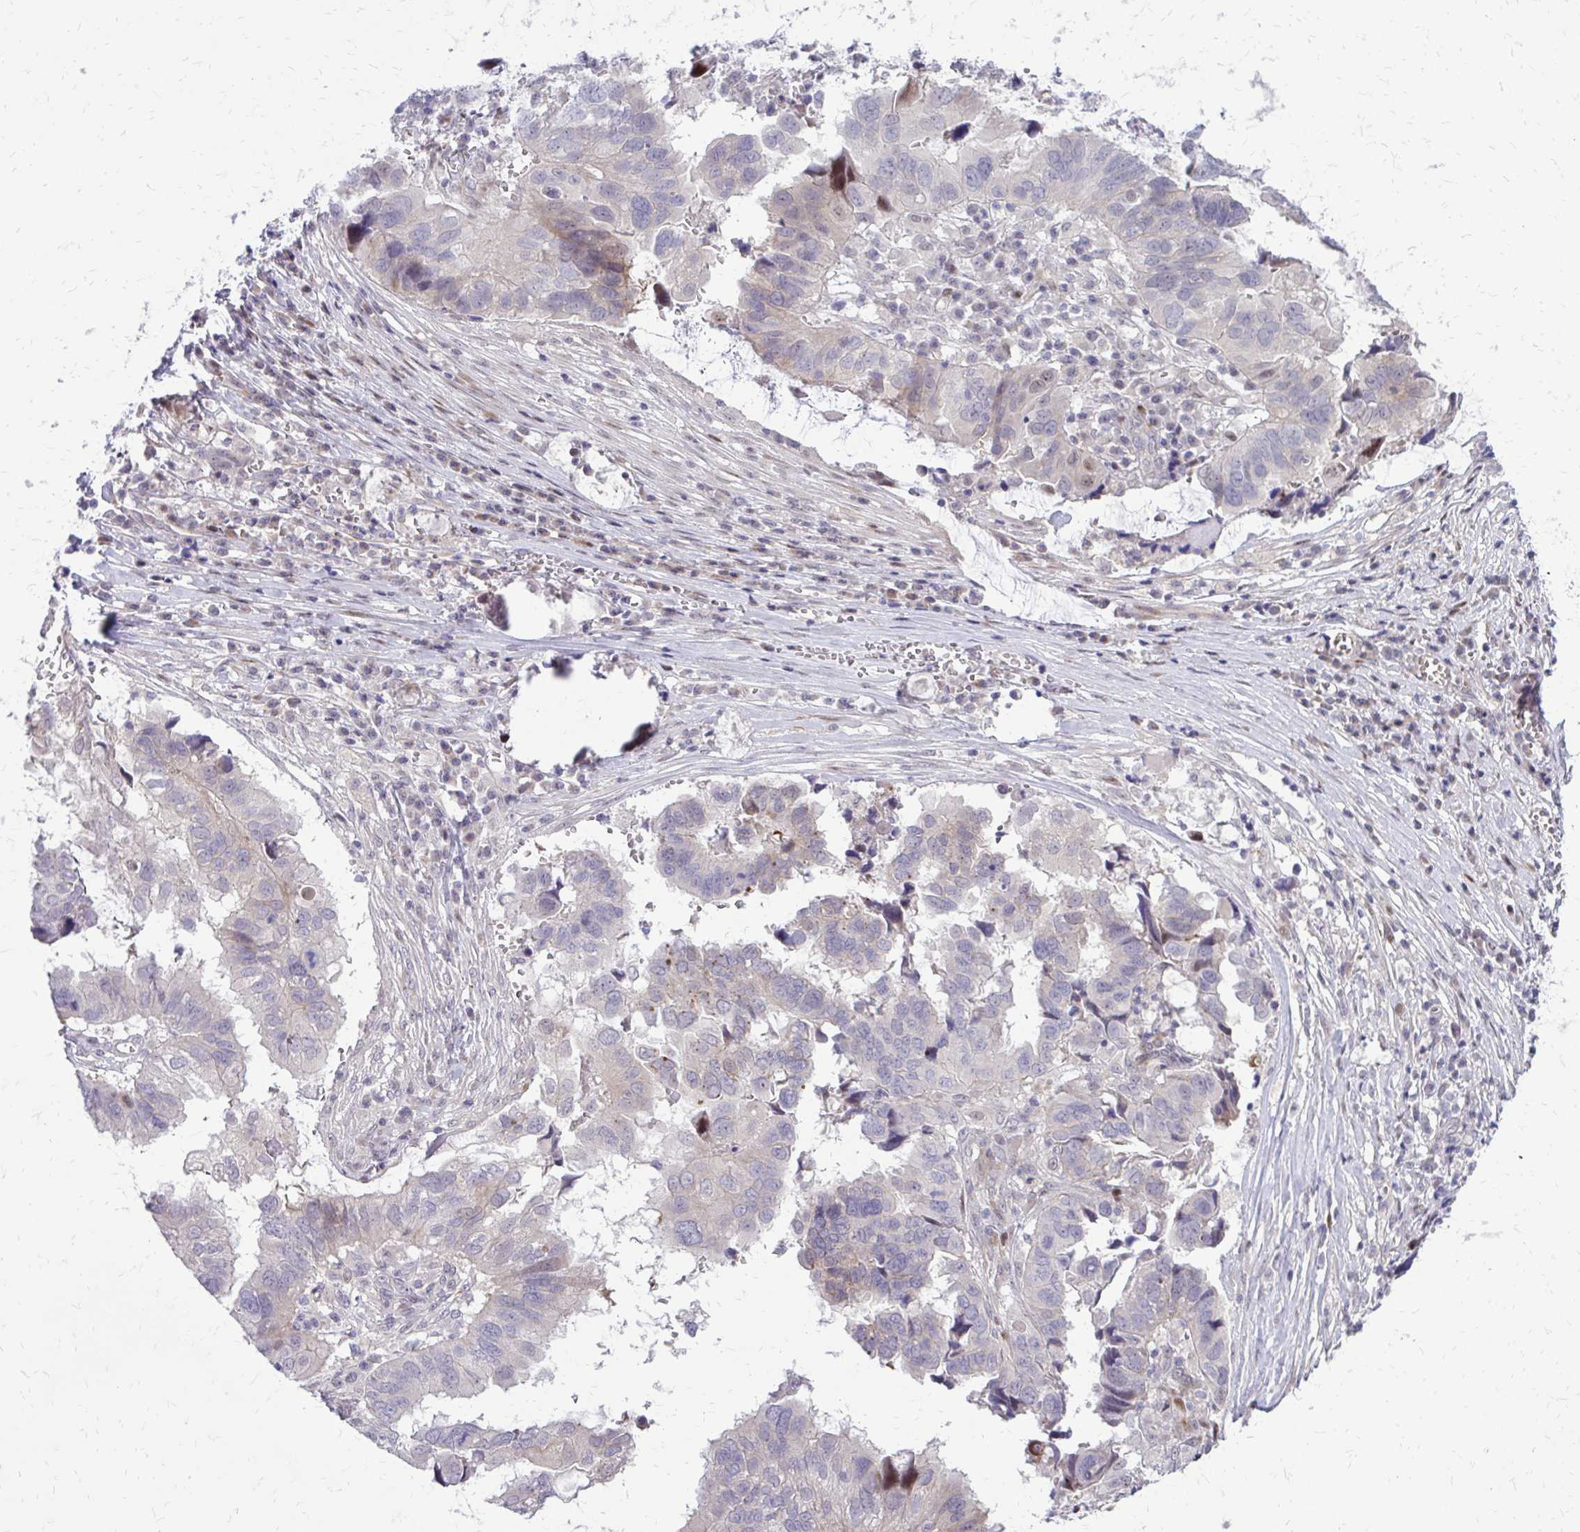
{"staining": {"intensity": "negative", "quantity": "none", "location": "none"}, "tissue": "ovarian cancer", "cell_type": "Tumor cells", "image_type": "cancer", "snomed": [{"axis": "morphology", "description": "Cystadenocarcinoma, serous, NOS"}, {"axis": "topography", "description": "Ovary"}], "caption": "Immunohistochemical staining of ovarian serous cystadenocarcinoma displays no significant expression in tumor cells.", "gene": "PPDPFL", "patient": {"sex": "female", "age": 79}}